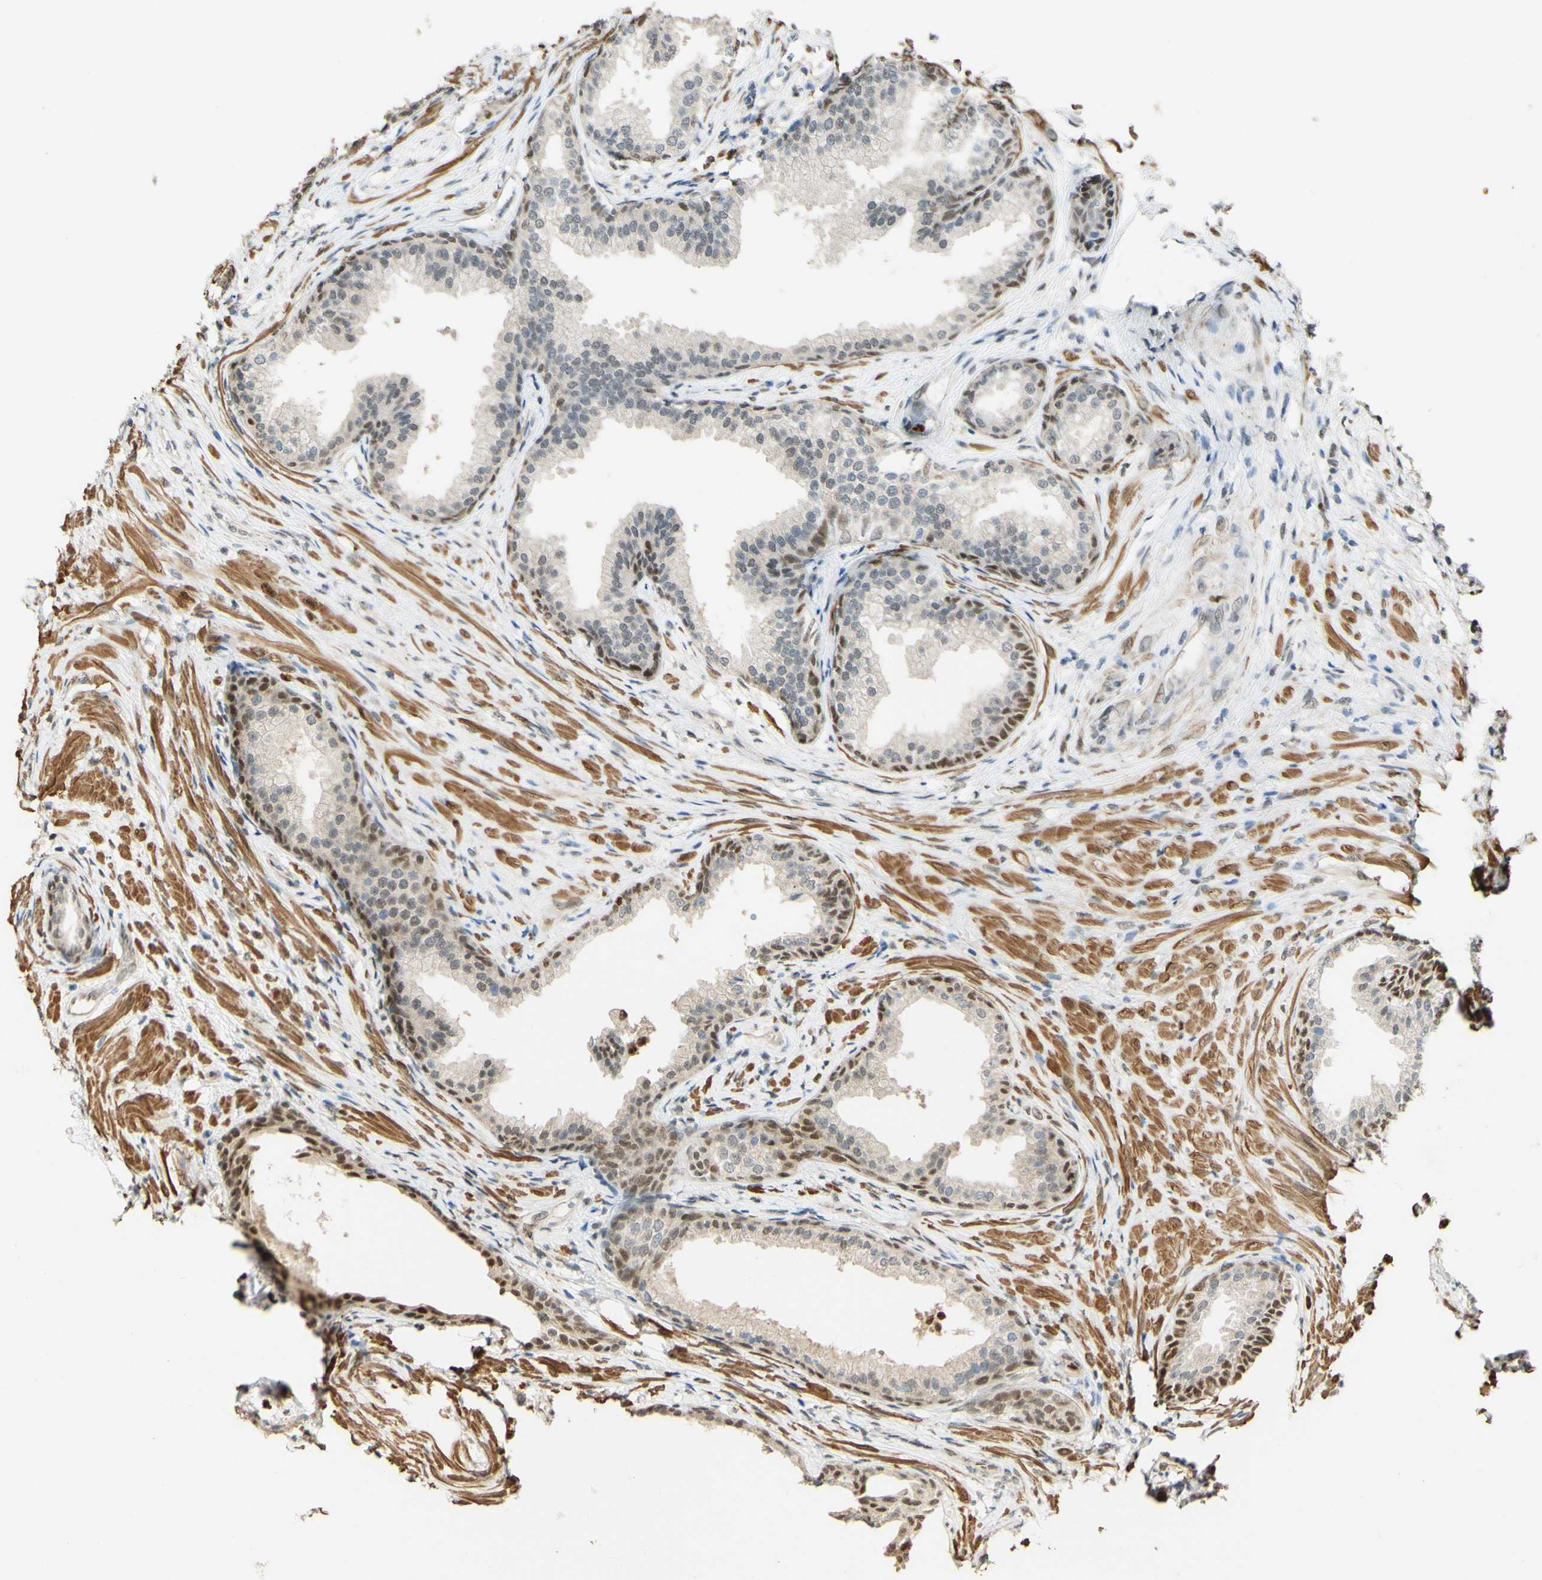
{"staining": {"intensity": "weak", "quantity": "25%-75%", "location": "nuclear"}, "tissue": "prostate", "cell_type": "Glandular cells", "image_type": "normal", "snomed": [{"axis": "morphology", "description": "Normal tissue, NOS"}, {"axis": "topography", "description": "Prostate"}], "caption": "Protein staining shows weak nuclear expression in approximately 25%-75% of glandular cells in unremarkable prostate.", "gene": "MAP3K4", "patient": {"sex": "male", "age": 76}}